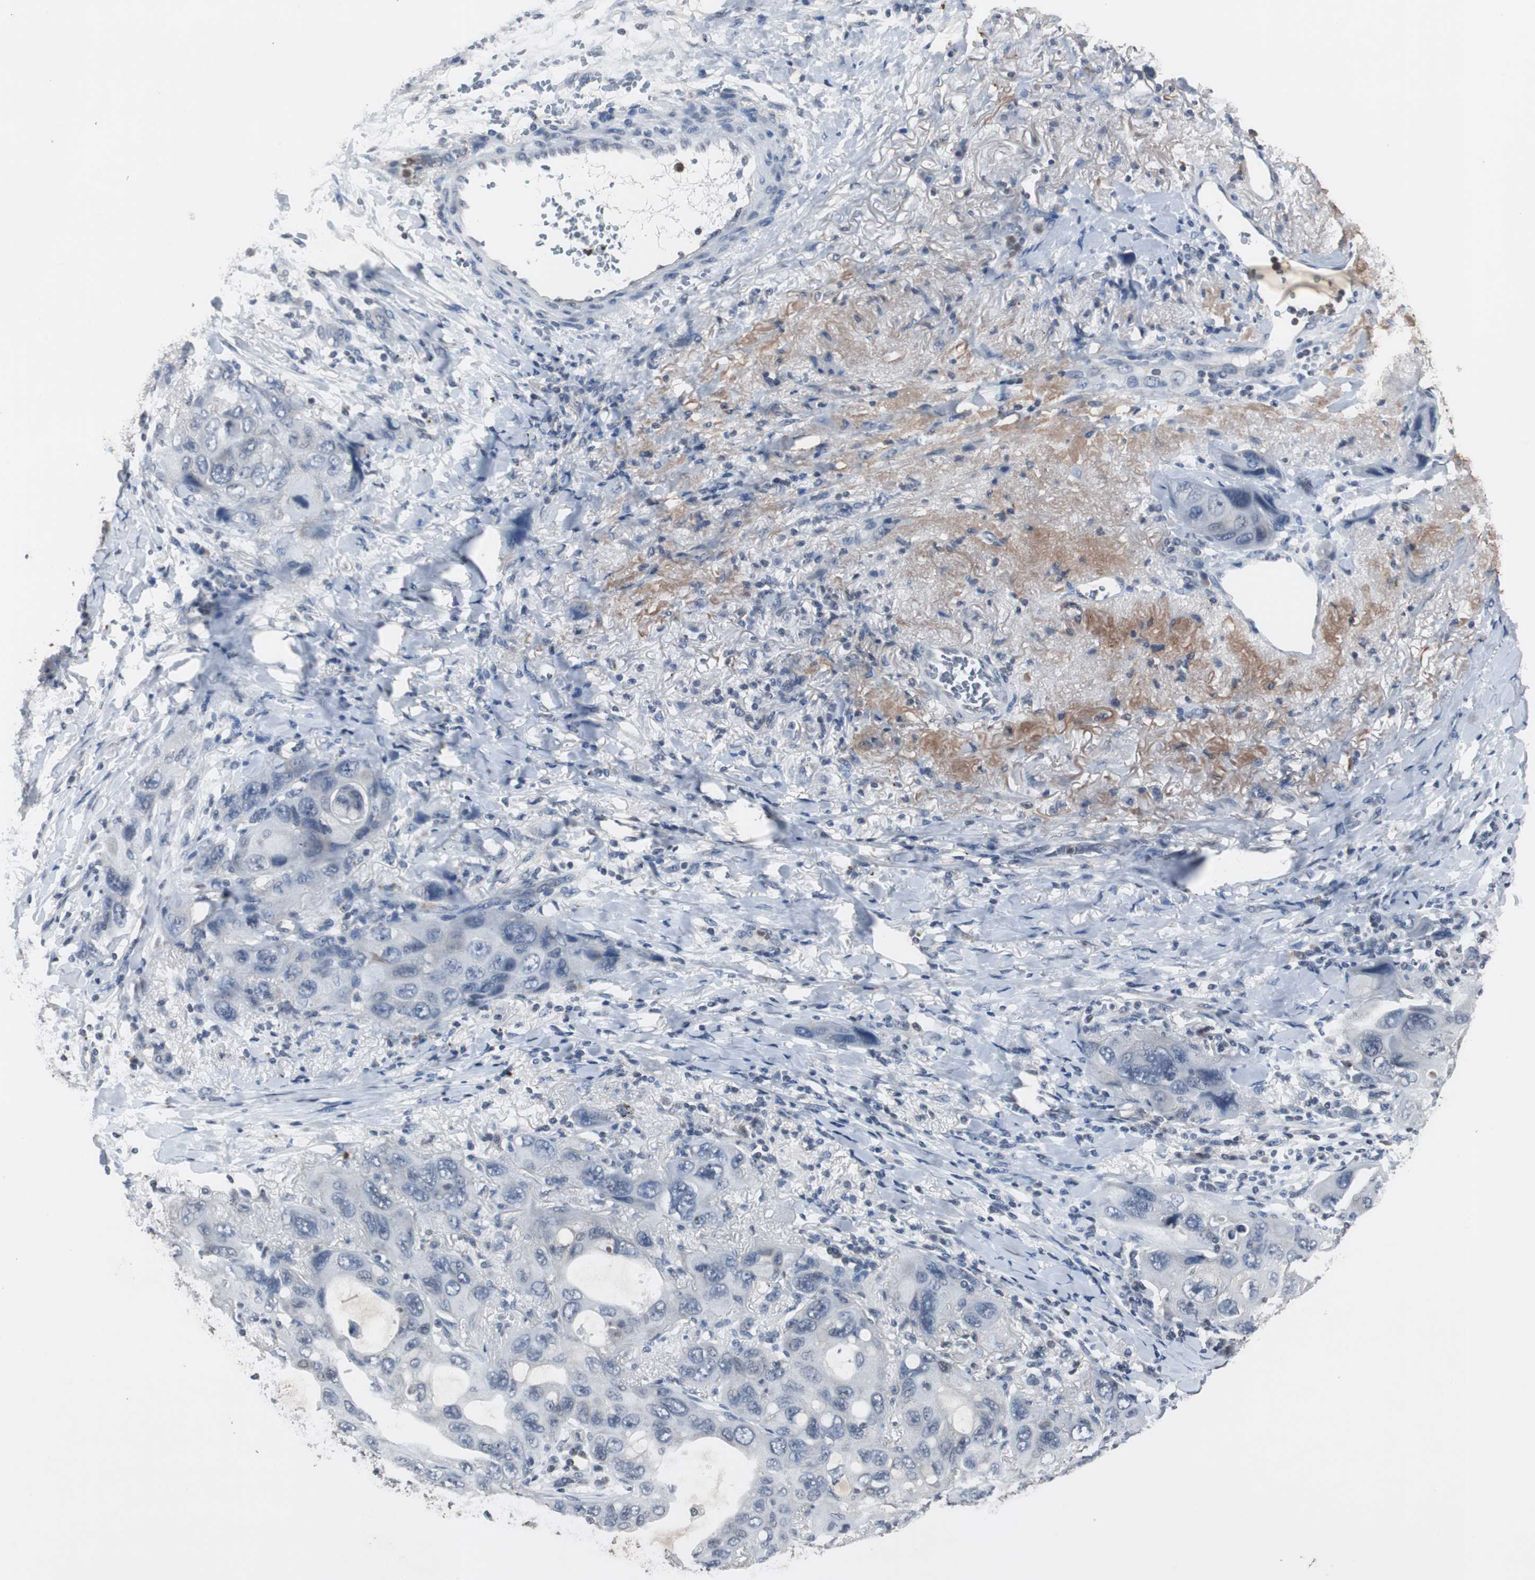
{"staining": {"intensity": "negative", "quantity": "none", "location": "none"}, "tissue": "lung cancer", "cell_type": "Tumor cells", "image_type": "cancer", "snomed": [{"axis": "morphology", "description": "Squamous cell carcinoma, NOS"}, {"axis": "topography", "description": "Lung"}], "caption": "High magnification brightfield microscopy of lung cancer (squamous cell carcinoma) stained with DAB (brown) and counterstained with hematoxylin (blue): tumor cells show no significant staining.", "gene": "ADNP2", "patient": {"sex": "female", "age": 73}}